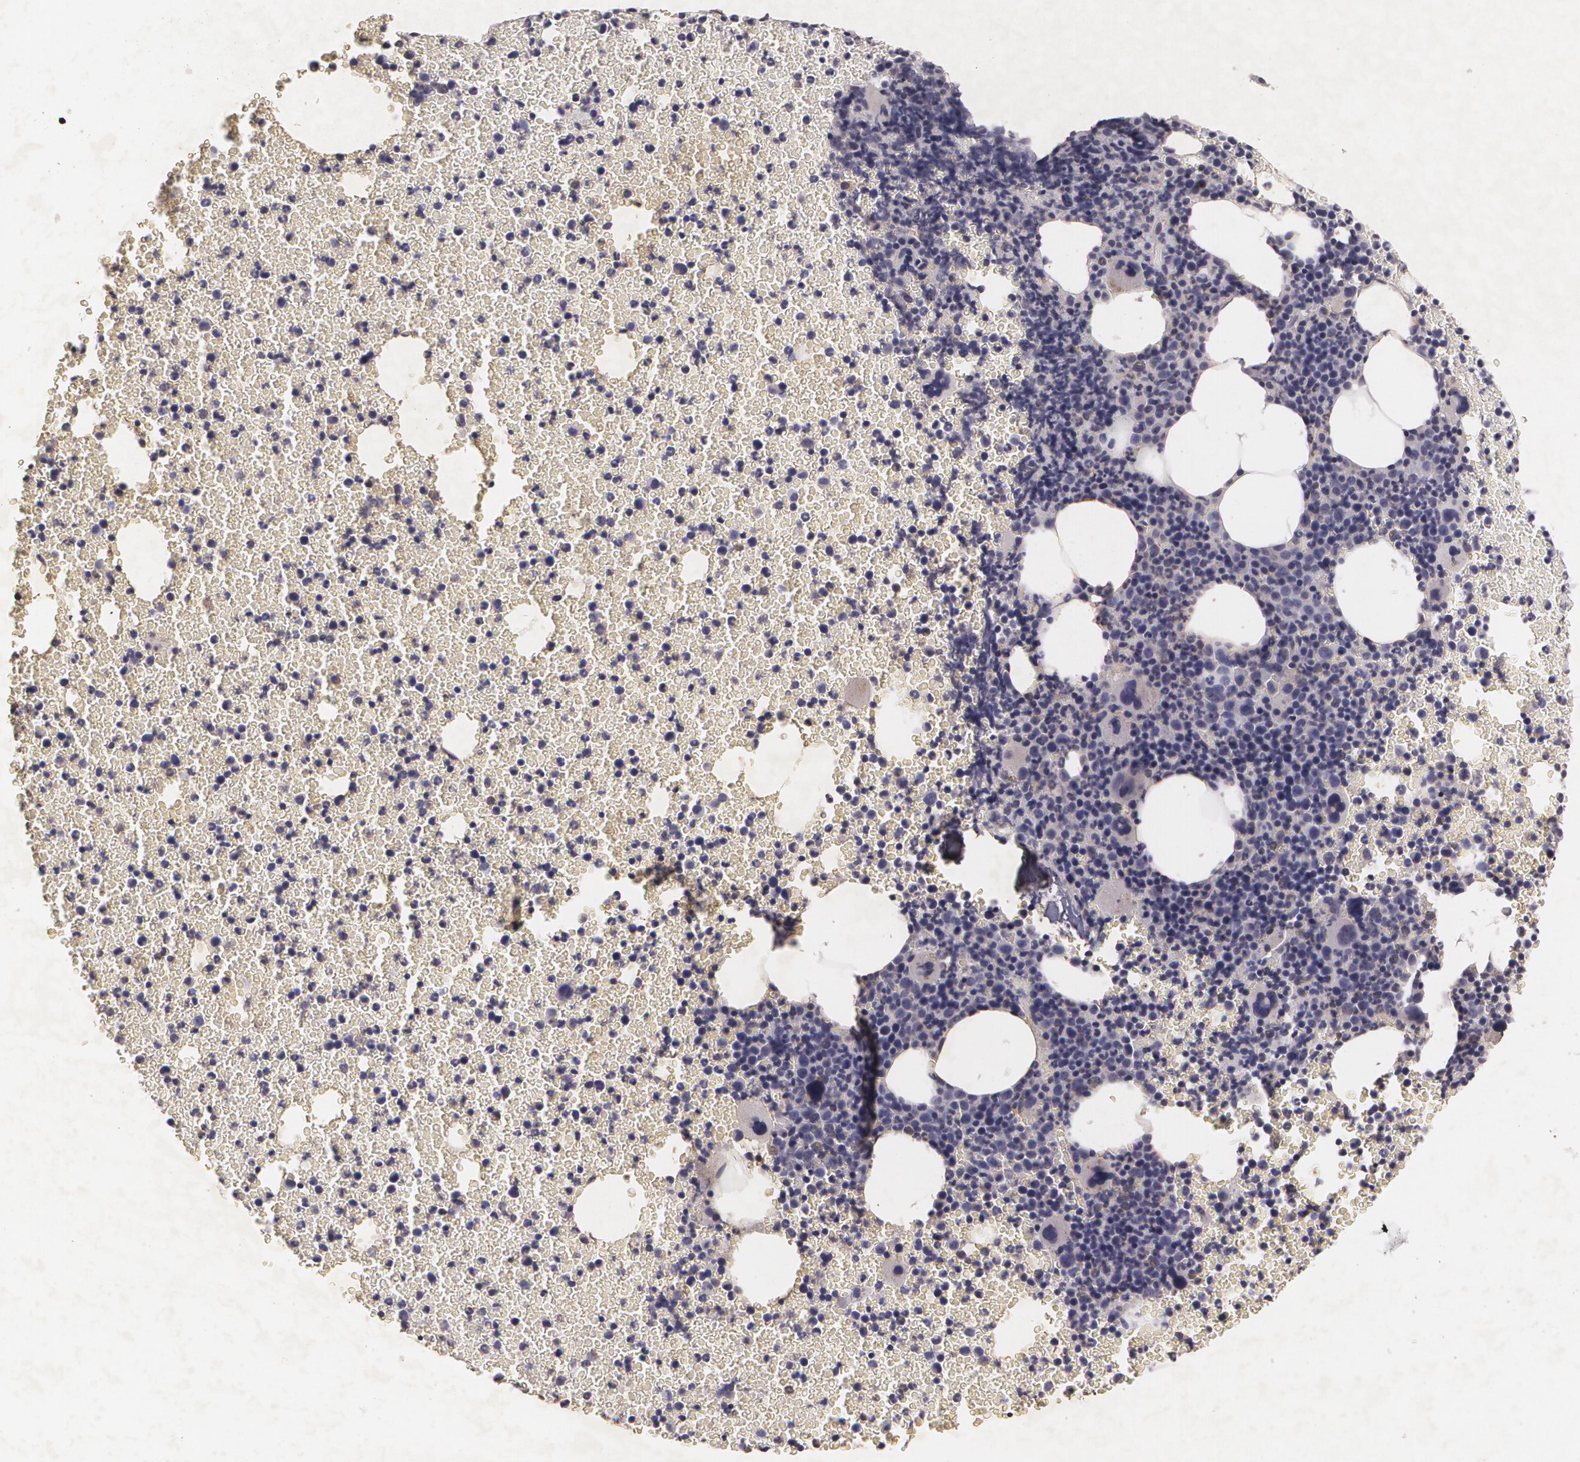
{"staining": {"intensity": "negative", "quantity": "none", "location": "none"}, "tissue": "bone marrow", "cell_type": "Hematopoietic cells", "image_type": "normal", "snomed": [{"axis": "morphology", "description": "Normal tissue, NOS"}, {"axis": "topography", "description": "Bone marrow"}], "caption": "Human bone marrow stained for a protein using immunohistochemistry reveals no expression in hematopoietic cells.", "gene": "KCNA4", "patient": {"sex": "female", "age": 41}}